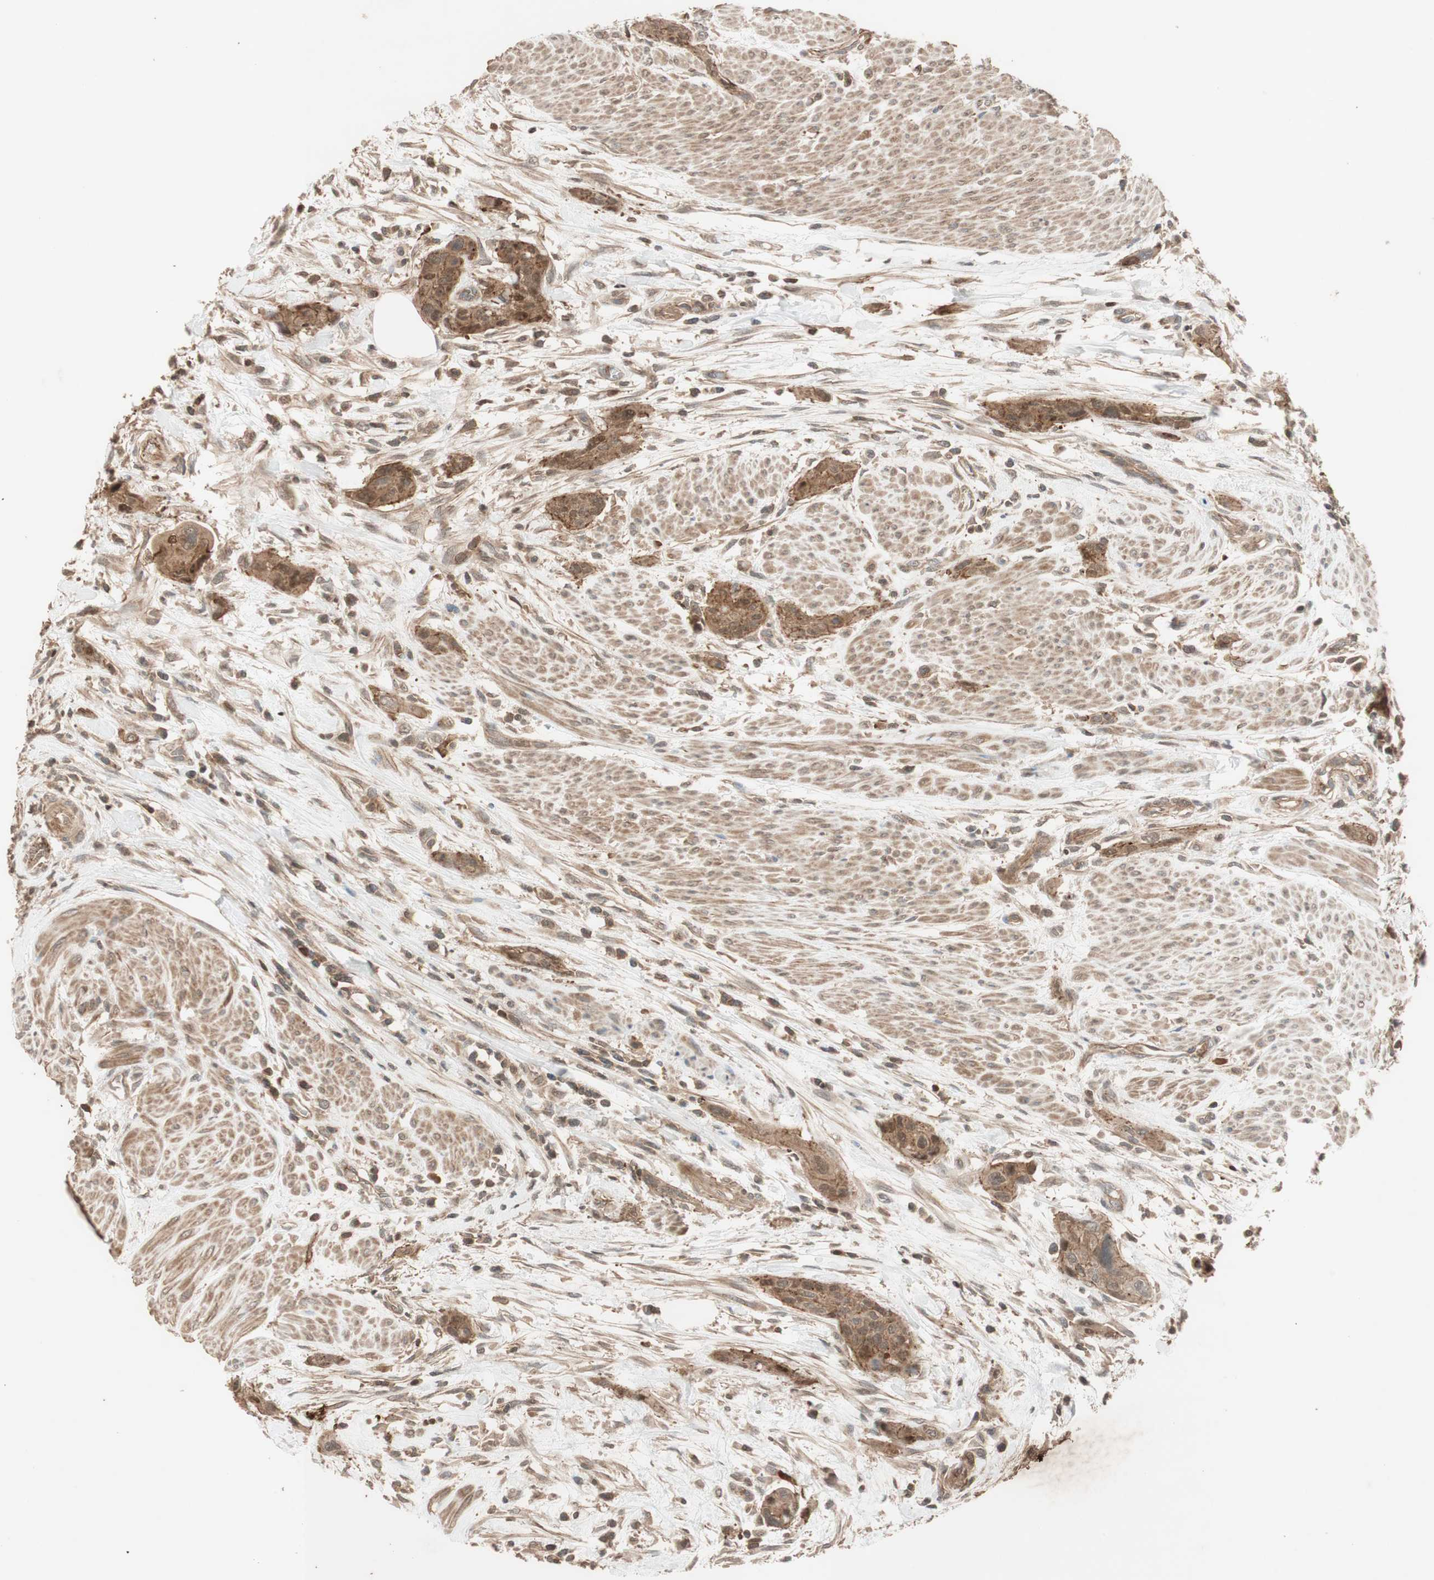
{"staining": {"intensity": "moderate", "quantity": ">75%", "location": "cytoplasmic/membranous"}, "tissue": "urothelial cancer", "cell_type": "Tumor cells", "image_type": "cancer", "snomed": [{"axis": "morphology", "description": "Urothelial carcinoma, High grade"}, {"axis": "topography", "description": "Urinary bladder"}], "caption": "Brown immunohistochemical staining in human high-grade urothelial carcinoma demonstrates moderate cytoplasmic/membranous staining in about >75% of tumor cells.", "gene": "EPHA8", "patient": {"sex": "male", "age": 35}}